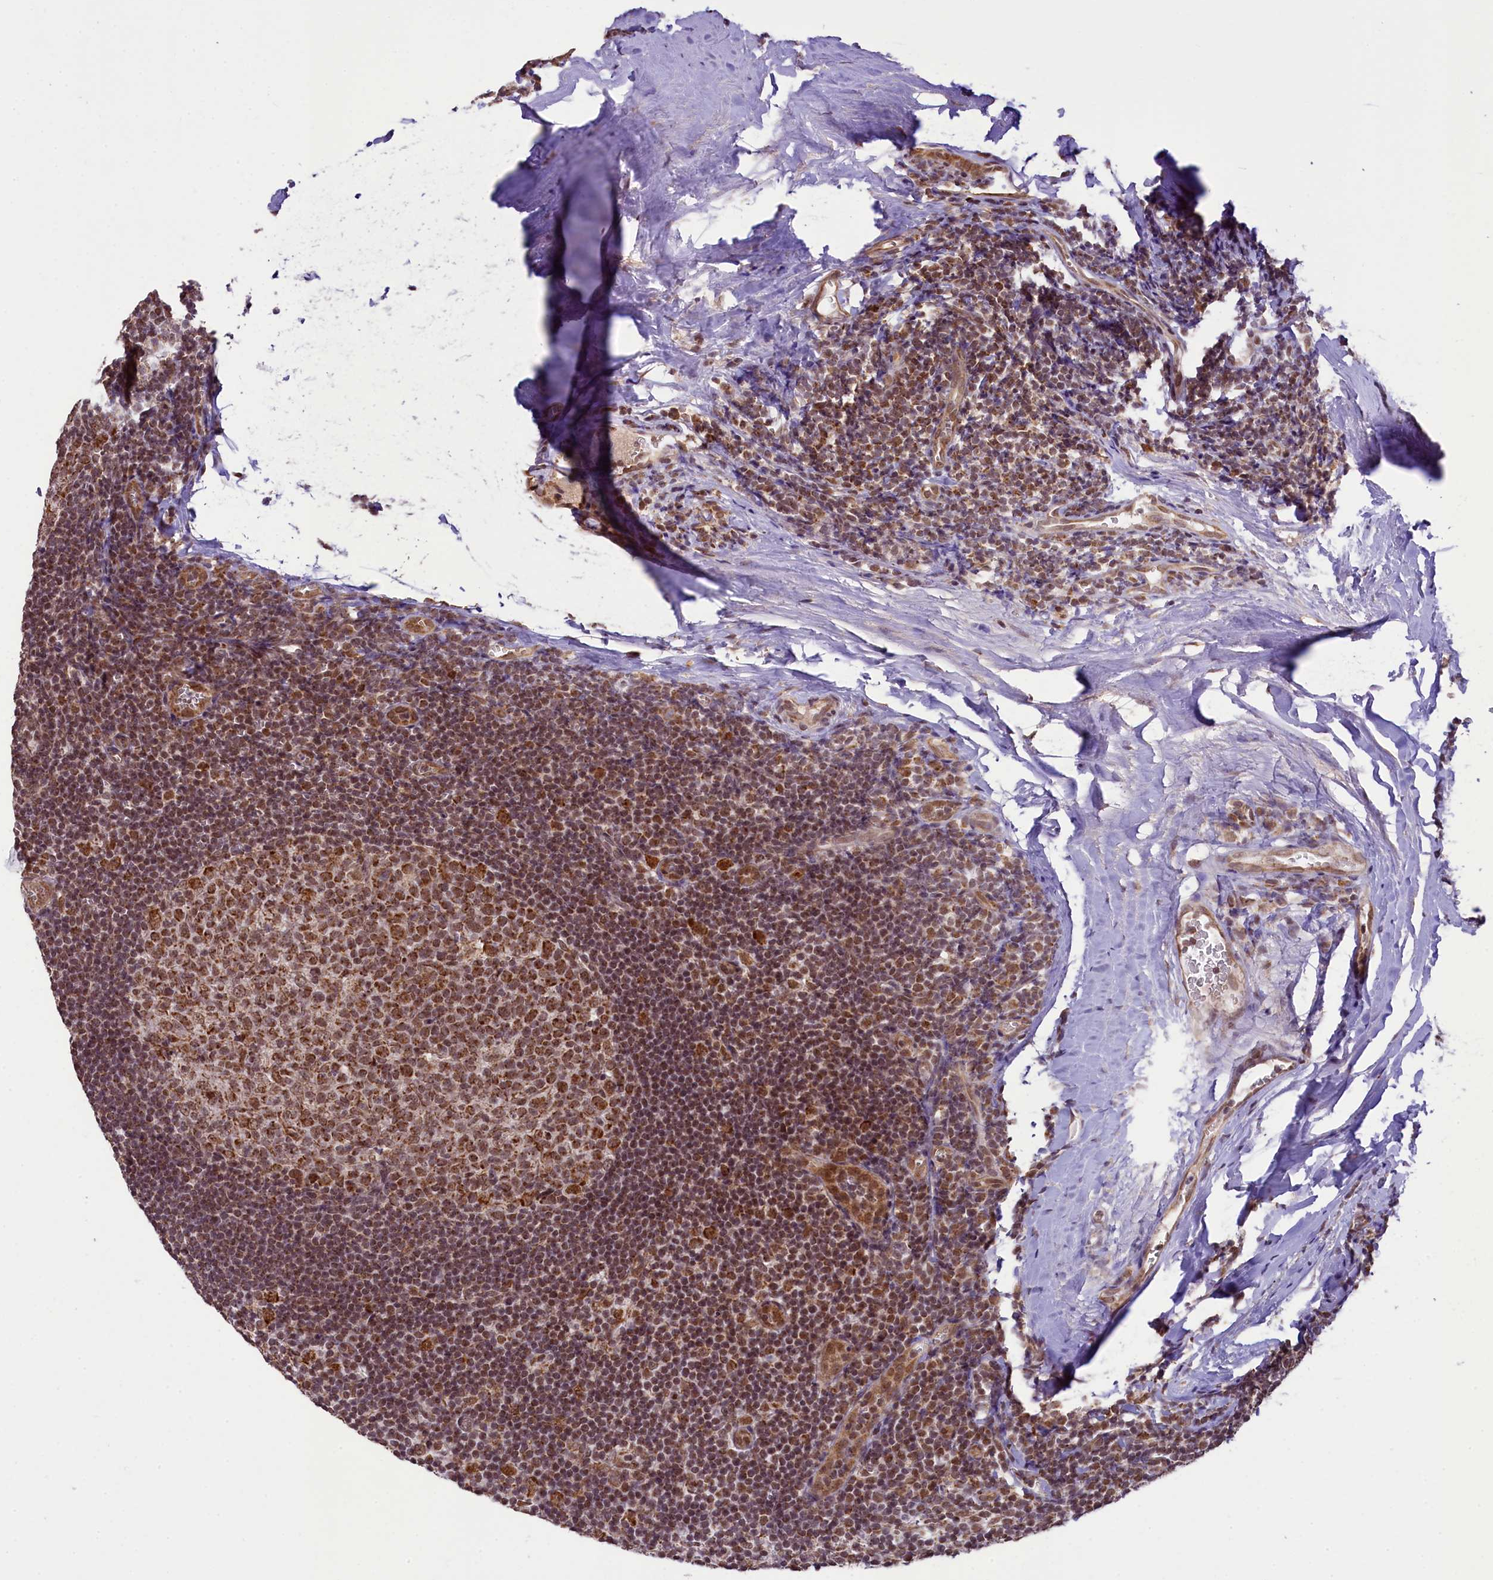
{"staining": {"intensity": "moderate", "quantity": ">75%", "location": "nuclear"}, "tissue": "tonsil", "cell_type": "Germinal center cells", "image_type": "normal", "snomed": [{"axis": "morphology", "description": "Normal tissue, NOS"}, {"axis": "topography", "description": "Tonsil"}], "caption": "Immunohistochemistry (IHC) micrograph of unremarkable tonsil: tonsil stained using IHC reveals medium levels of moderate protein expression localized specifically in the nuclear of germinal center cells, appearing as a nuclear brown color.", "gene": "PAF1", "patient": {"sex": "male", "age": 27}}